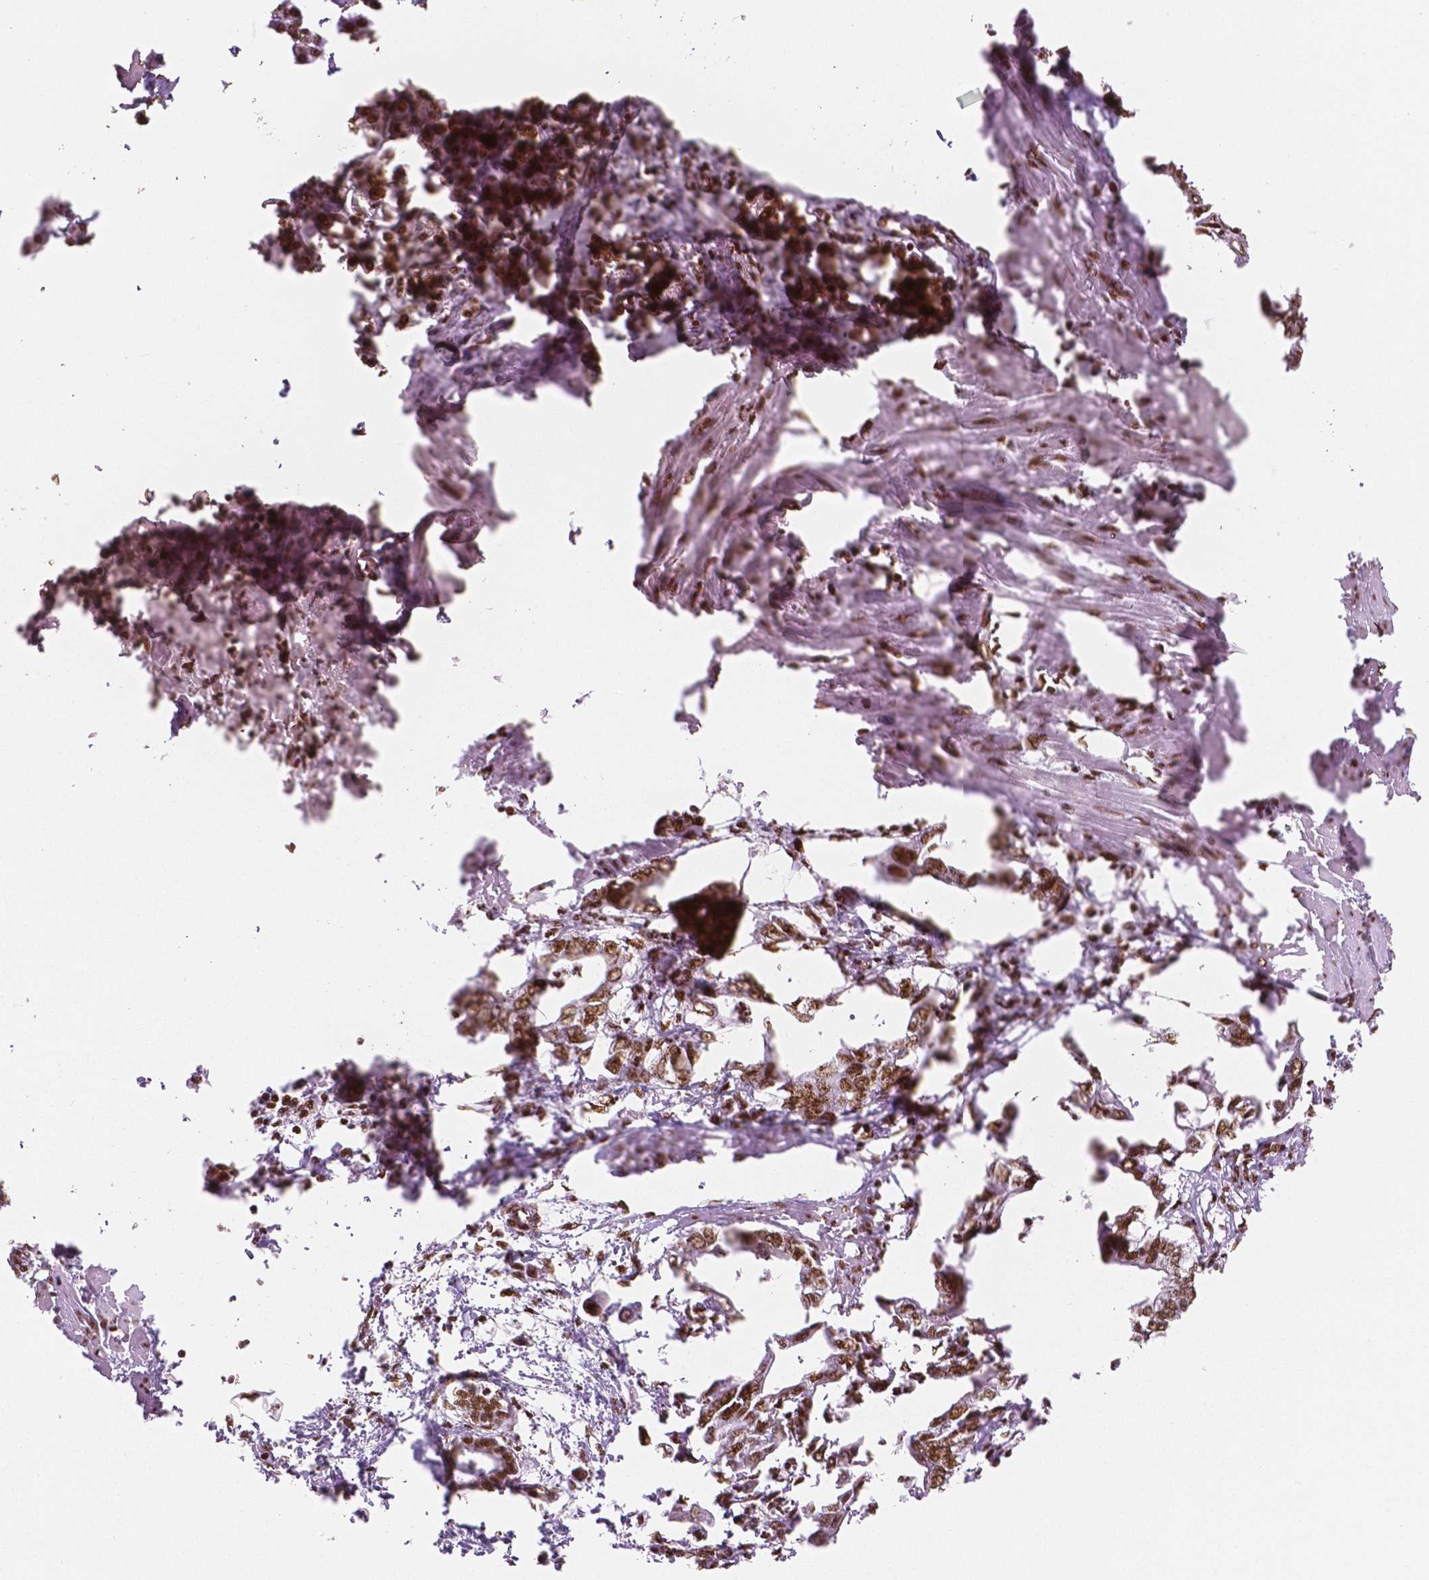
{"staining": {"intensity": "moderate", "quantity": ">75%", "location": "nuclear"}, "tissue": "pancreatic cancer", "cell_type": "Tumor cells", "image_type": "cancer", "snomed": [{"axis": "morphology", "description": "Adenocarcinoma, NOS"}, {"axis": "topography", "description": "Pancreas"}], "caption": "Adenocarcinoma (pancreatic) was stained to show a protein in brown. There is medium levels of moderate nuclear expression in approximately >75% of tumor cells.", "gene": "BRD4", "patient": {"sex": "male", "age": 61}}